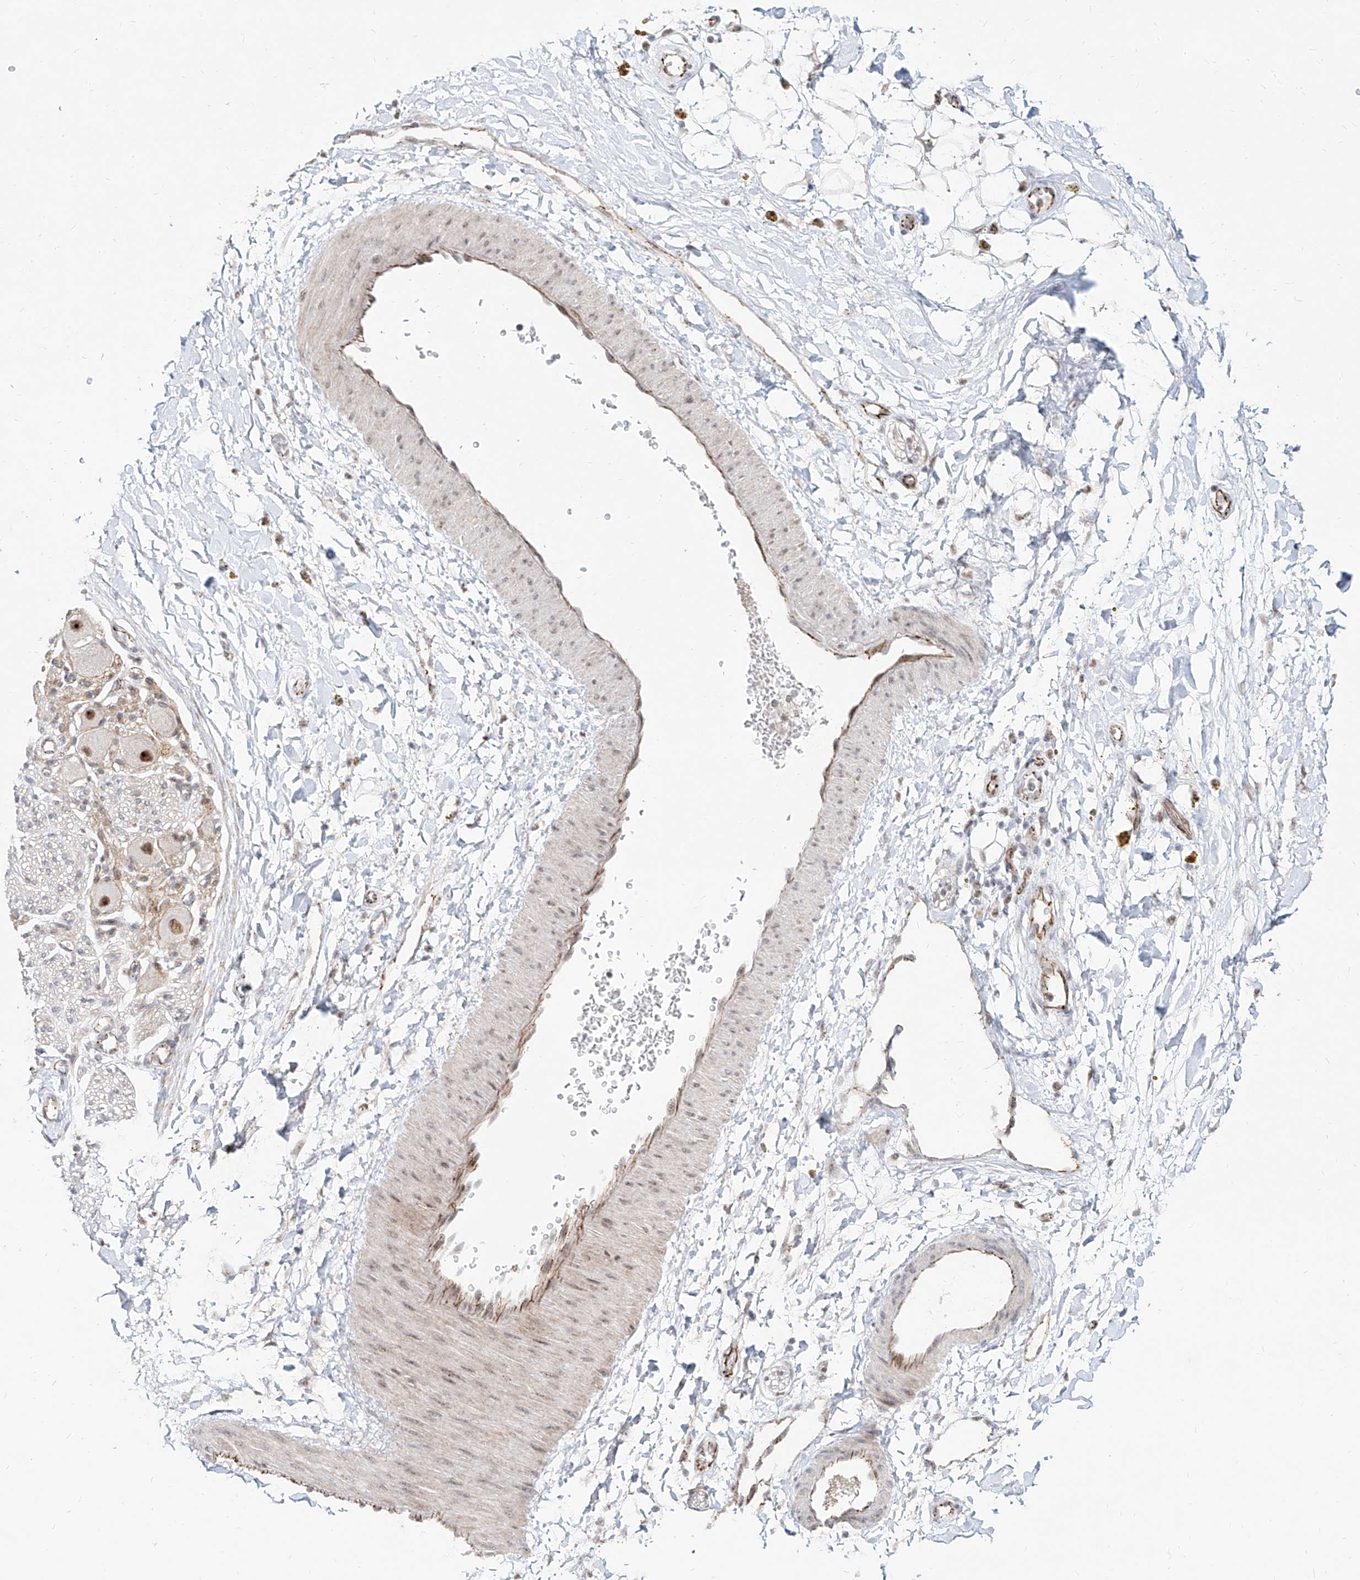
{"staining": {"intensity": "negative", "quantity": "none", "location": "none"}, "tissue": "adipose tissue", "cell_type": "Adipocytes", "image_type": "normal", "snomed": [{"axis": "morphology", "description": "Normal tissue, NOS"}, {"axis": "topography", "description": "Kidney"}, {"axis": "topography", "description": "Peripheral nerve tissue"}], "caption": "IHC micrograph of normal adipose tissue: adipose tissue stained with DAB reveals no significant protein positivity in adipocytes.", "gene": "ZNF710", "patient": {"sex": "male", "age": 7}}